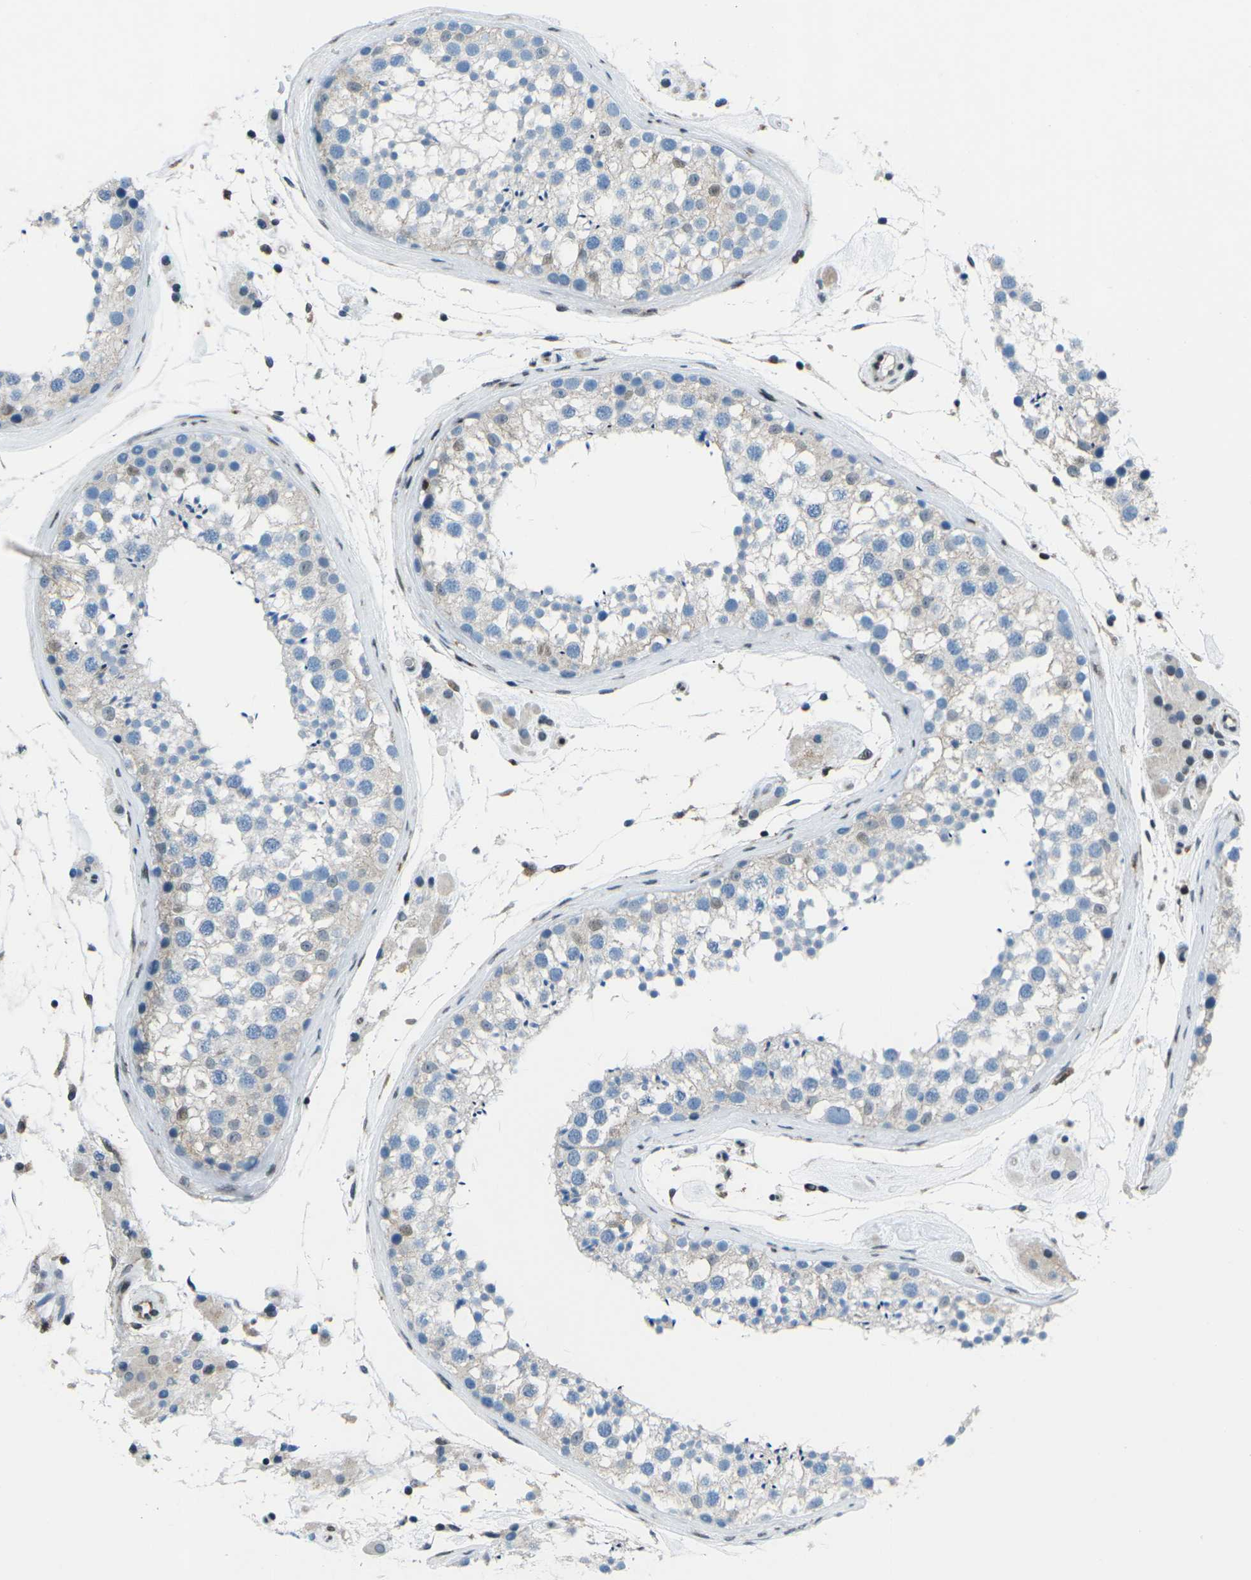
{"staining": {"intensity": "weak", "quantity": "<25%", "location": "cytoplasmic/membranous,nuclear"}, "tissue": "testis", "cell_type": "Cells in seminiferous ducts", "image_type": "normal", "snomed": [{"axis": "morphology", "description": "Normal tissue, NOS"}, {"axis": "topography", "description": "Testis"}], "caption": "An immunohistochemistry (IHC) histopathology image of unremarkable testis is shown. There is no staining in cells in seminiferous ducts of testis. Nuclei are stained in blue.", "gene": "MBNL1", "patient": {"sex": "male", "age": 46}}